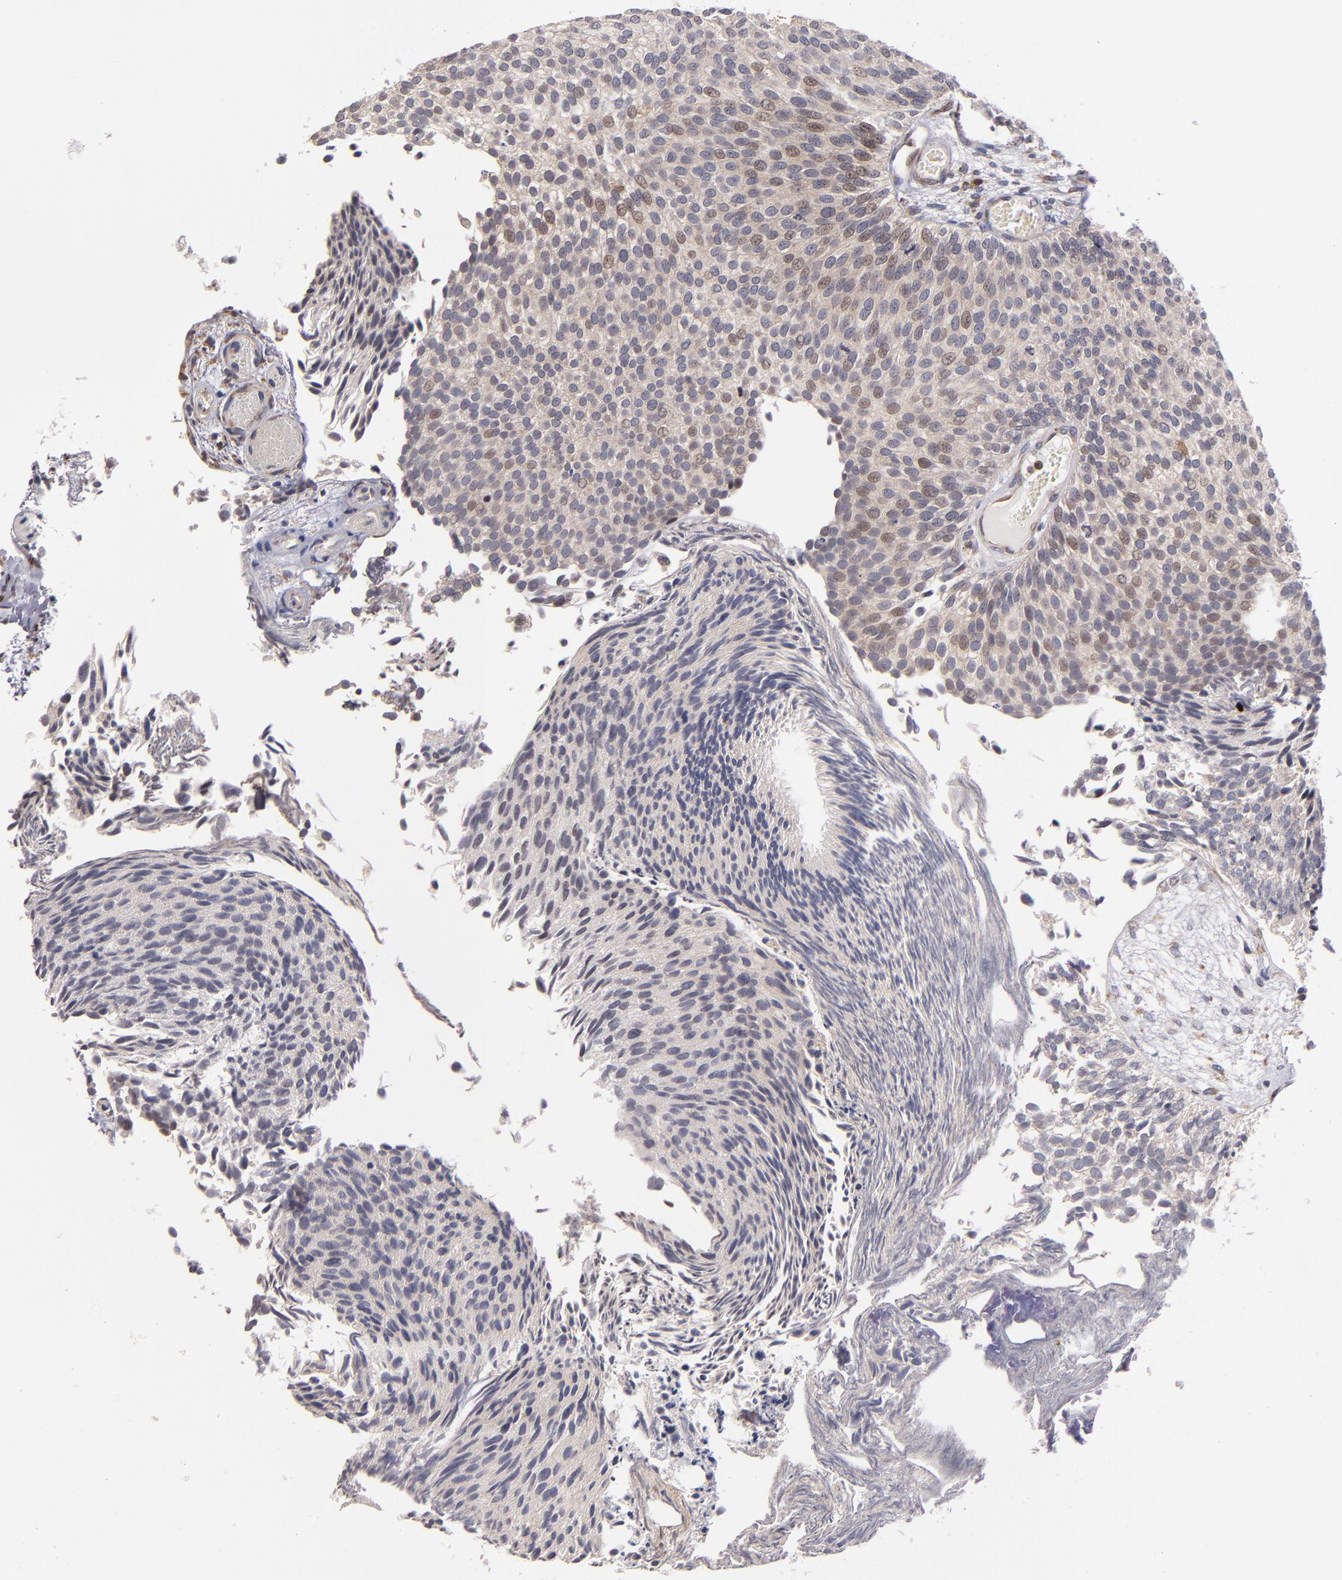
{"staining": {"intensity": "weak", "quantity": ">75%", "location": "cytoplasmic/membranous"}, "tissue": "urothelial cancer", "cell_type": "Tumor cells", "image_type": "cancer", "snomed": [{"axis": "morphology", "description": "Urothelial carcinoma, Low grade"}, {"axis": "topography", "description": "Urinary bladder"}], "caption": "Human urothelial cancer stained with a protein marker shows weak staining in tumor cells.", "gene": "CASP1", "patient": {"sex": "male", "age": 84}}